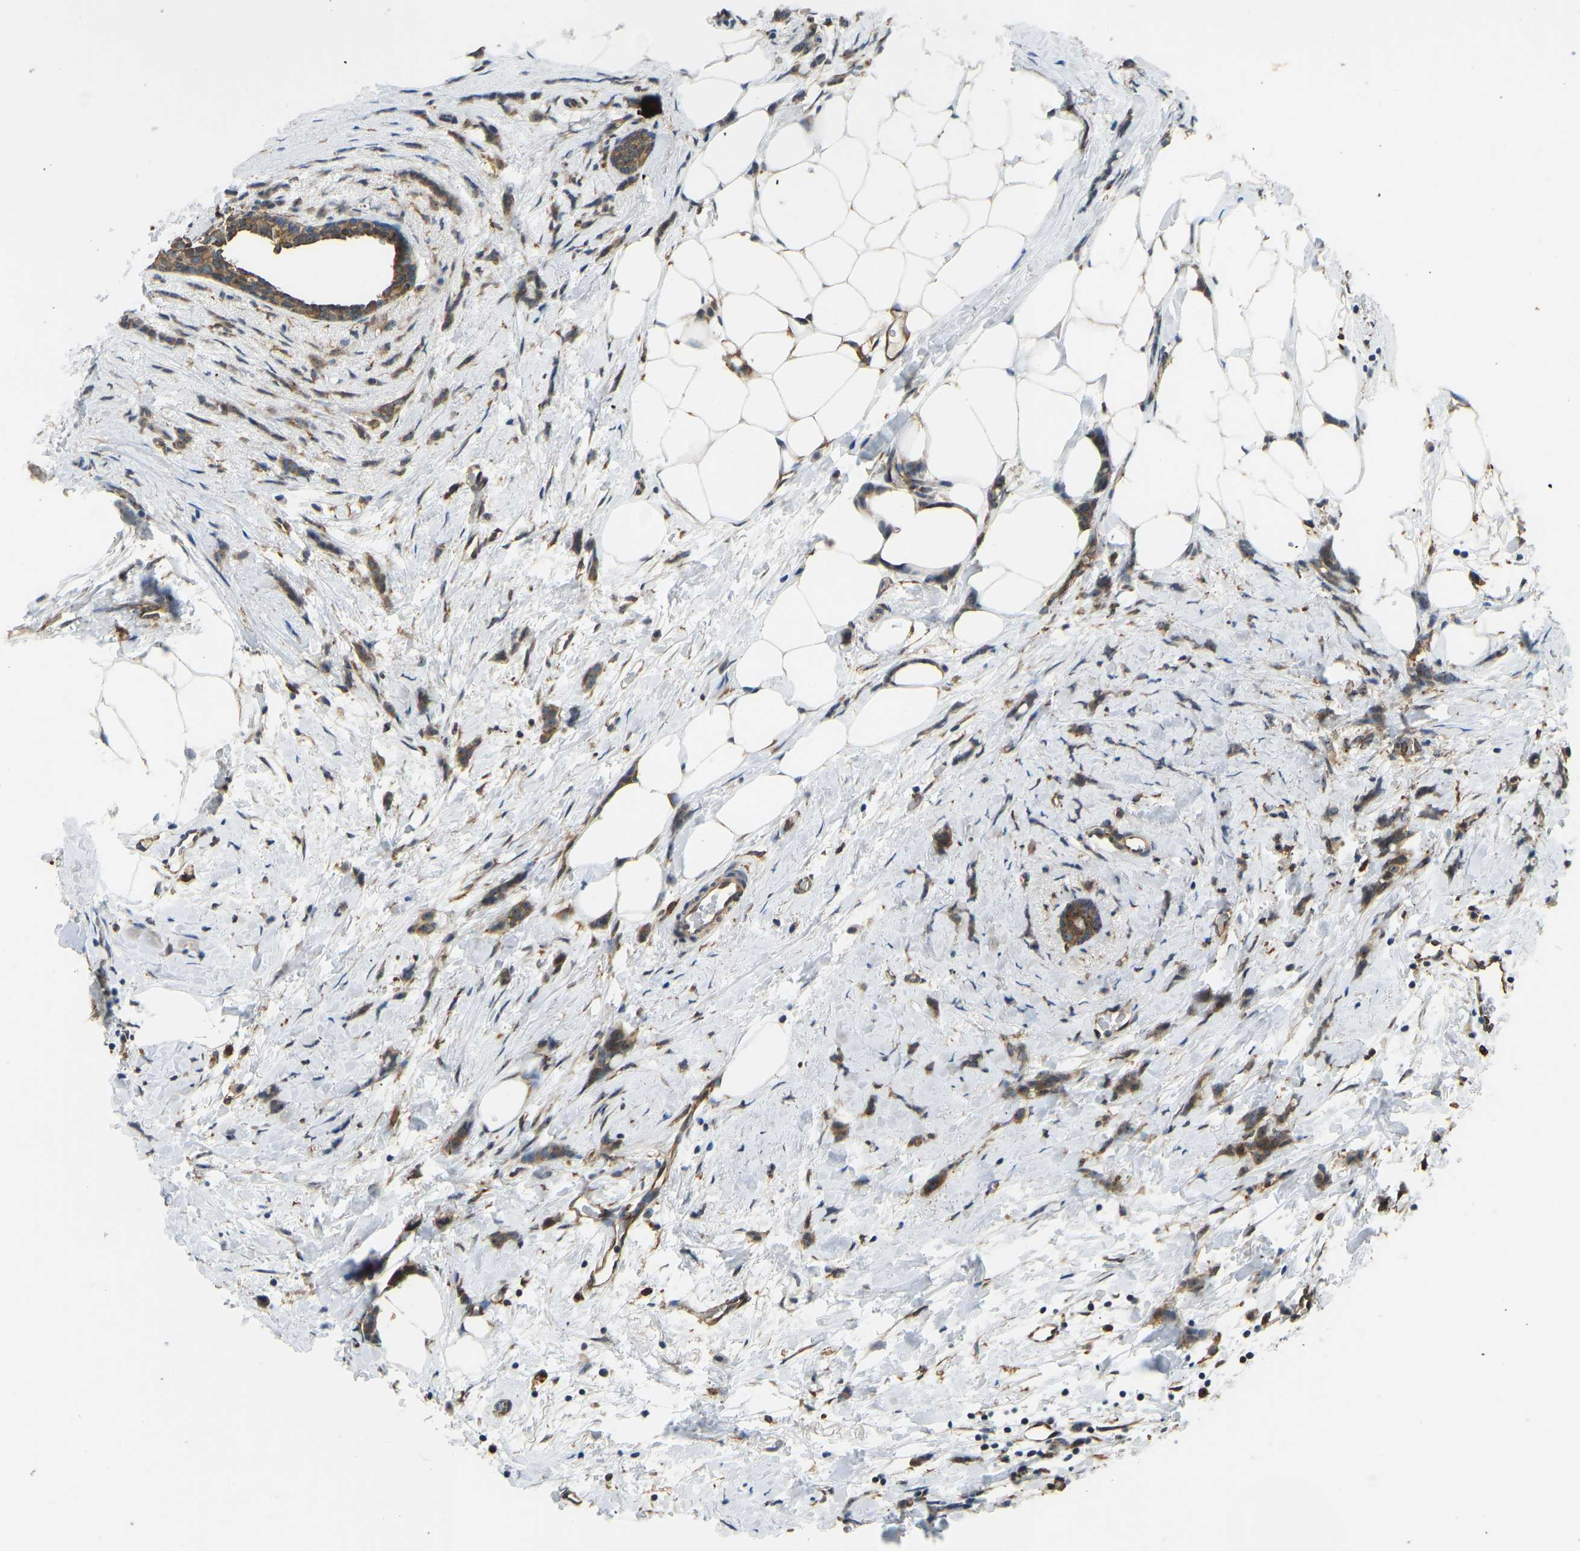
{"staining": {"intensity": "moderate", "quantity": ">75%", "location": "cytoplasmic/membranous,nuclear"}, "tissue": "breast cancer", "cell_type": "Tumor cells", "image_type": "cancer", "snomed": [{"axis": "morphology", "description": "Lobular carcinoma, in situ"}, {"axis": "morphology", "description": "Lobular carcinoma"}, {"axis": "topography", "description": "Breast"}], "caption": "An immunohistochemistry (IHC) histopathology image of tumor tissue is shown. Protein staining in brown highlights moderate cytoplasmic/membranous and nuclear positivity in breast cancer (lobular carcinoma in situ) within tumor cells.", "gene": "OS9", "patient": {"sex": "female", "age": 41}}